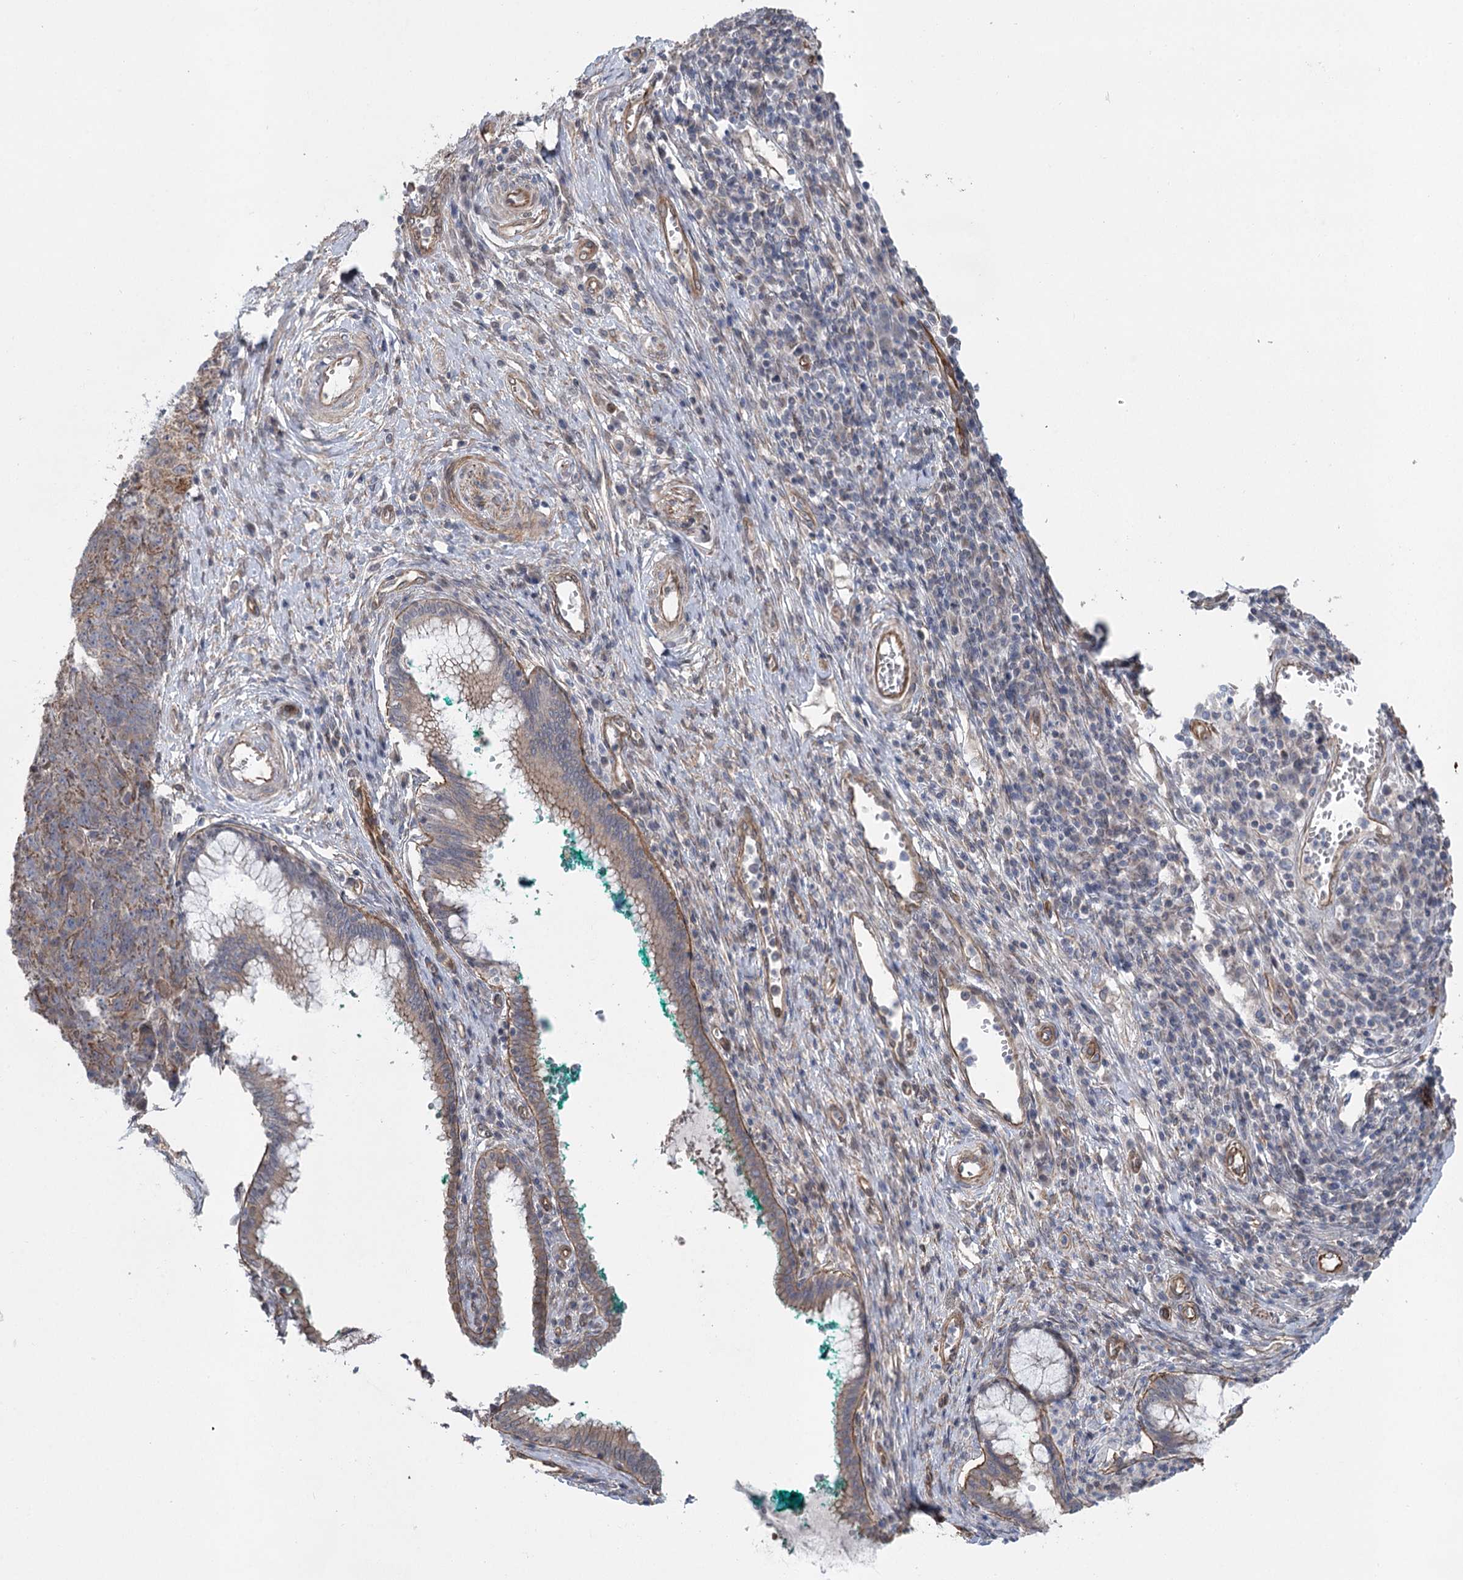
{"staining": {"intensity": "weak", "quantity": "<25%", "location": "cytoplasmic/membranous"}, "tissue": "cervix", "cell_type": "Glandular cells", "image_type": "normal", "snomed": [{"axis": "morphology", "description": "Normal tissue, NOS"}, {"axis": "morphology", "description": "Adenocarcinoma, NOS"}, {"axis": "topography", "description": "Cervix"}], "caption": "IHC micrograph of normal human cervix stained for a protein (brown), which shows no expression in glandular cells. (DAB (3,3'-diaminobenzidine) IHC visualized using brightfield microscopy, high magnification).", "gene": "RWDD4", "patient": {"sex": "female", "age": 29}}